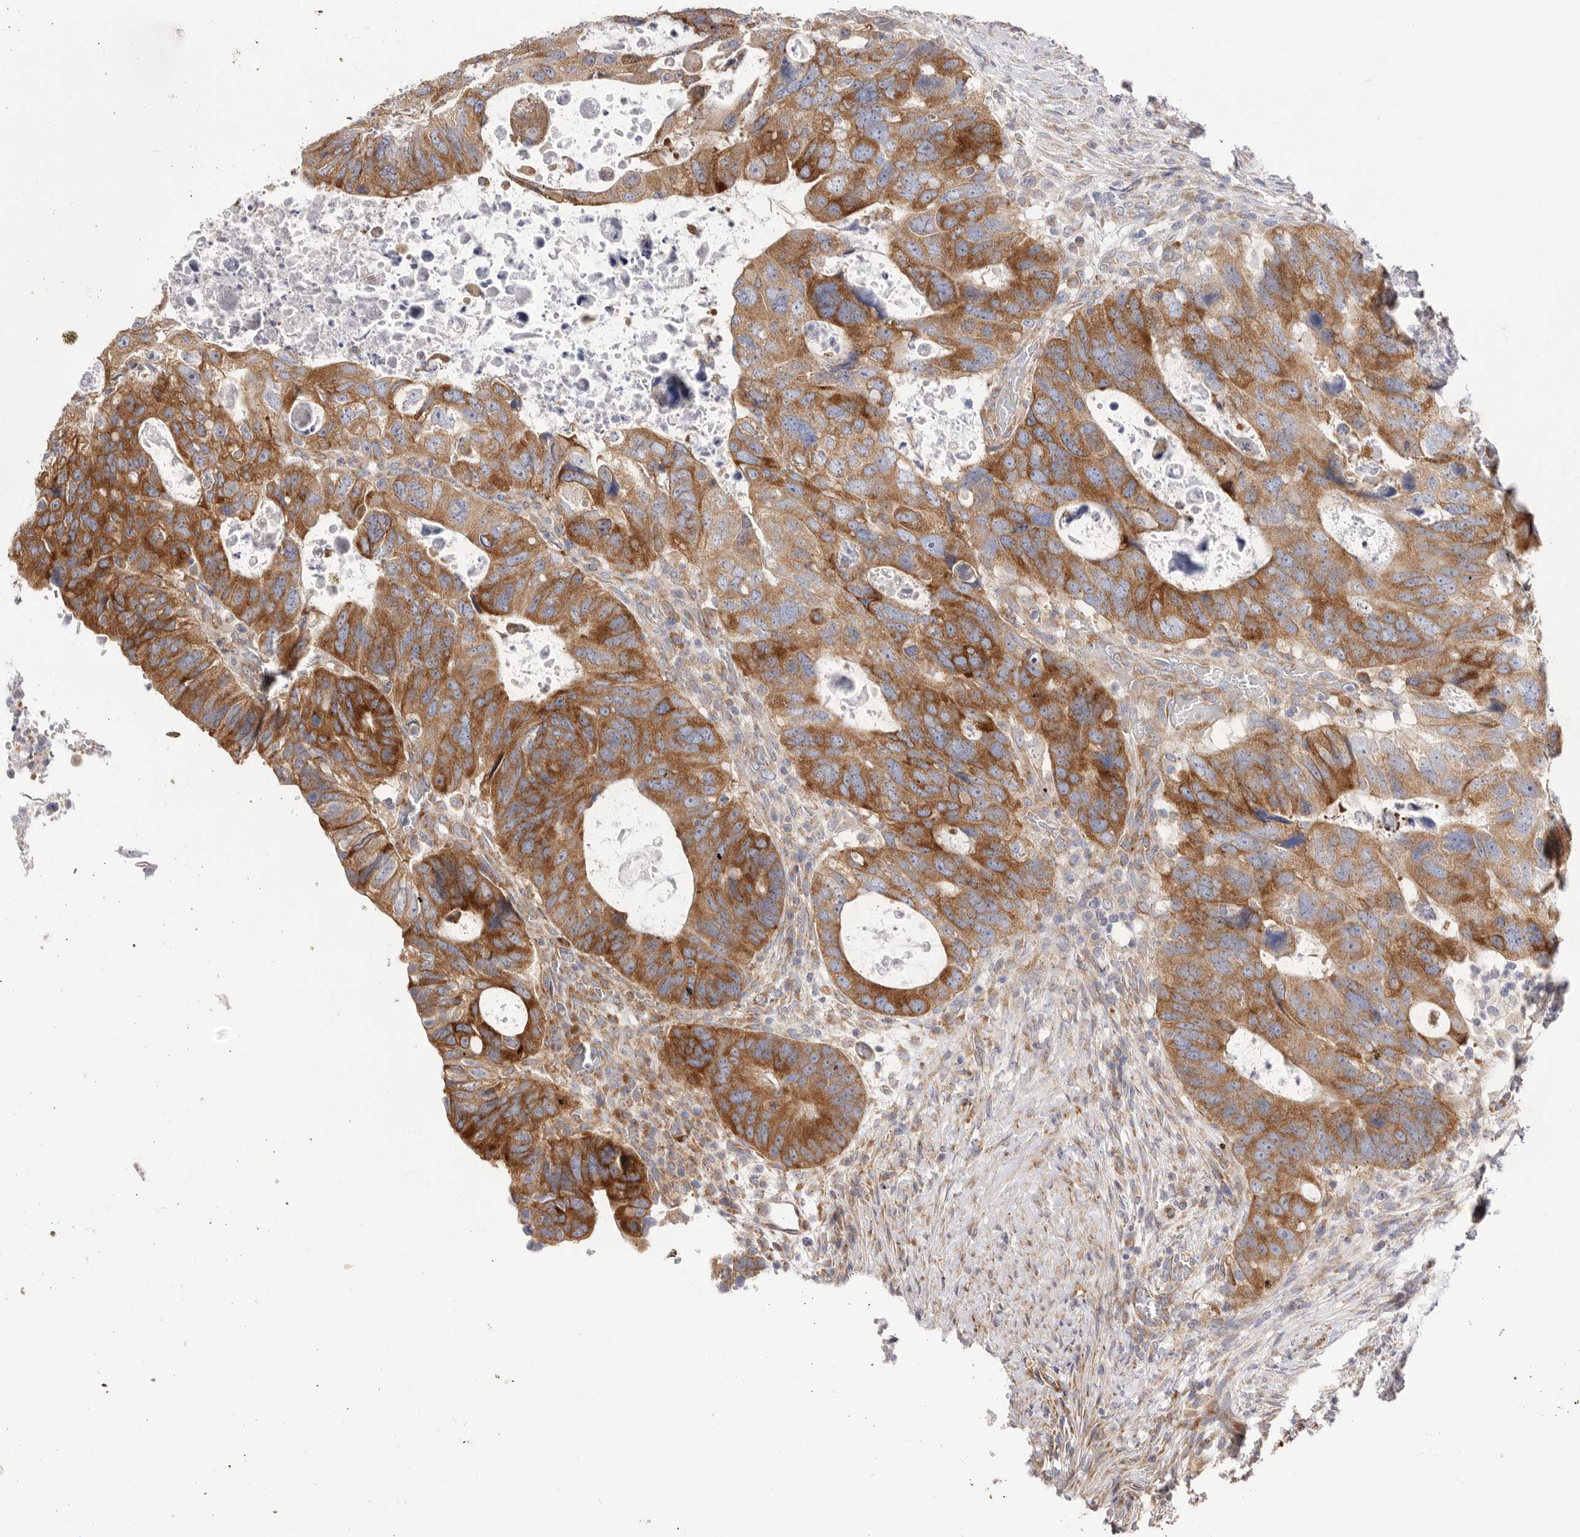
{"staining": {"intensity": "moderate", "quantity": ">75%", "location": "cytoplasmic/membranous"}, "tissue": "colorectal cancer", "cell_type": "Tumor cells", "image_type": "cancer", "snomed": [{"axis": "morphology", "description": "Adenocarcinoma, NOS"}, {"axis": "topography", "description": "Rectum"}], "caption": "Immunohistochemical staining of human colorectal adenocarcinoma displays medium levels of moderate cytoplasmic/membranous positivity in approximately >75% of tumor cells. The staining was performed using DAB (3,3'-diaminobenzidine) to visualize the protein expression in brown, while the nuclei were stained in blue with hematoxylin (Magnification: 20x).", "gene": "SERBP1", "patient": {"sex": "male", "age": 59}}